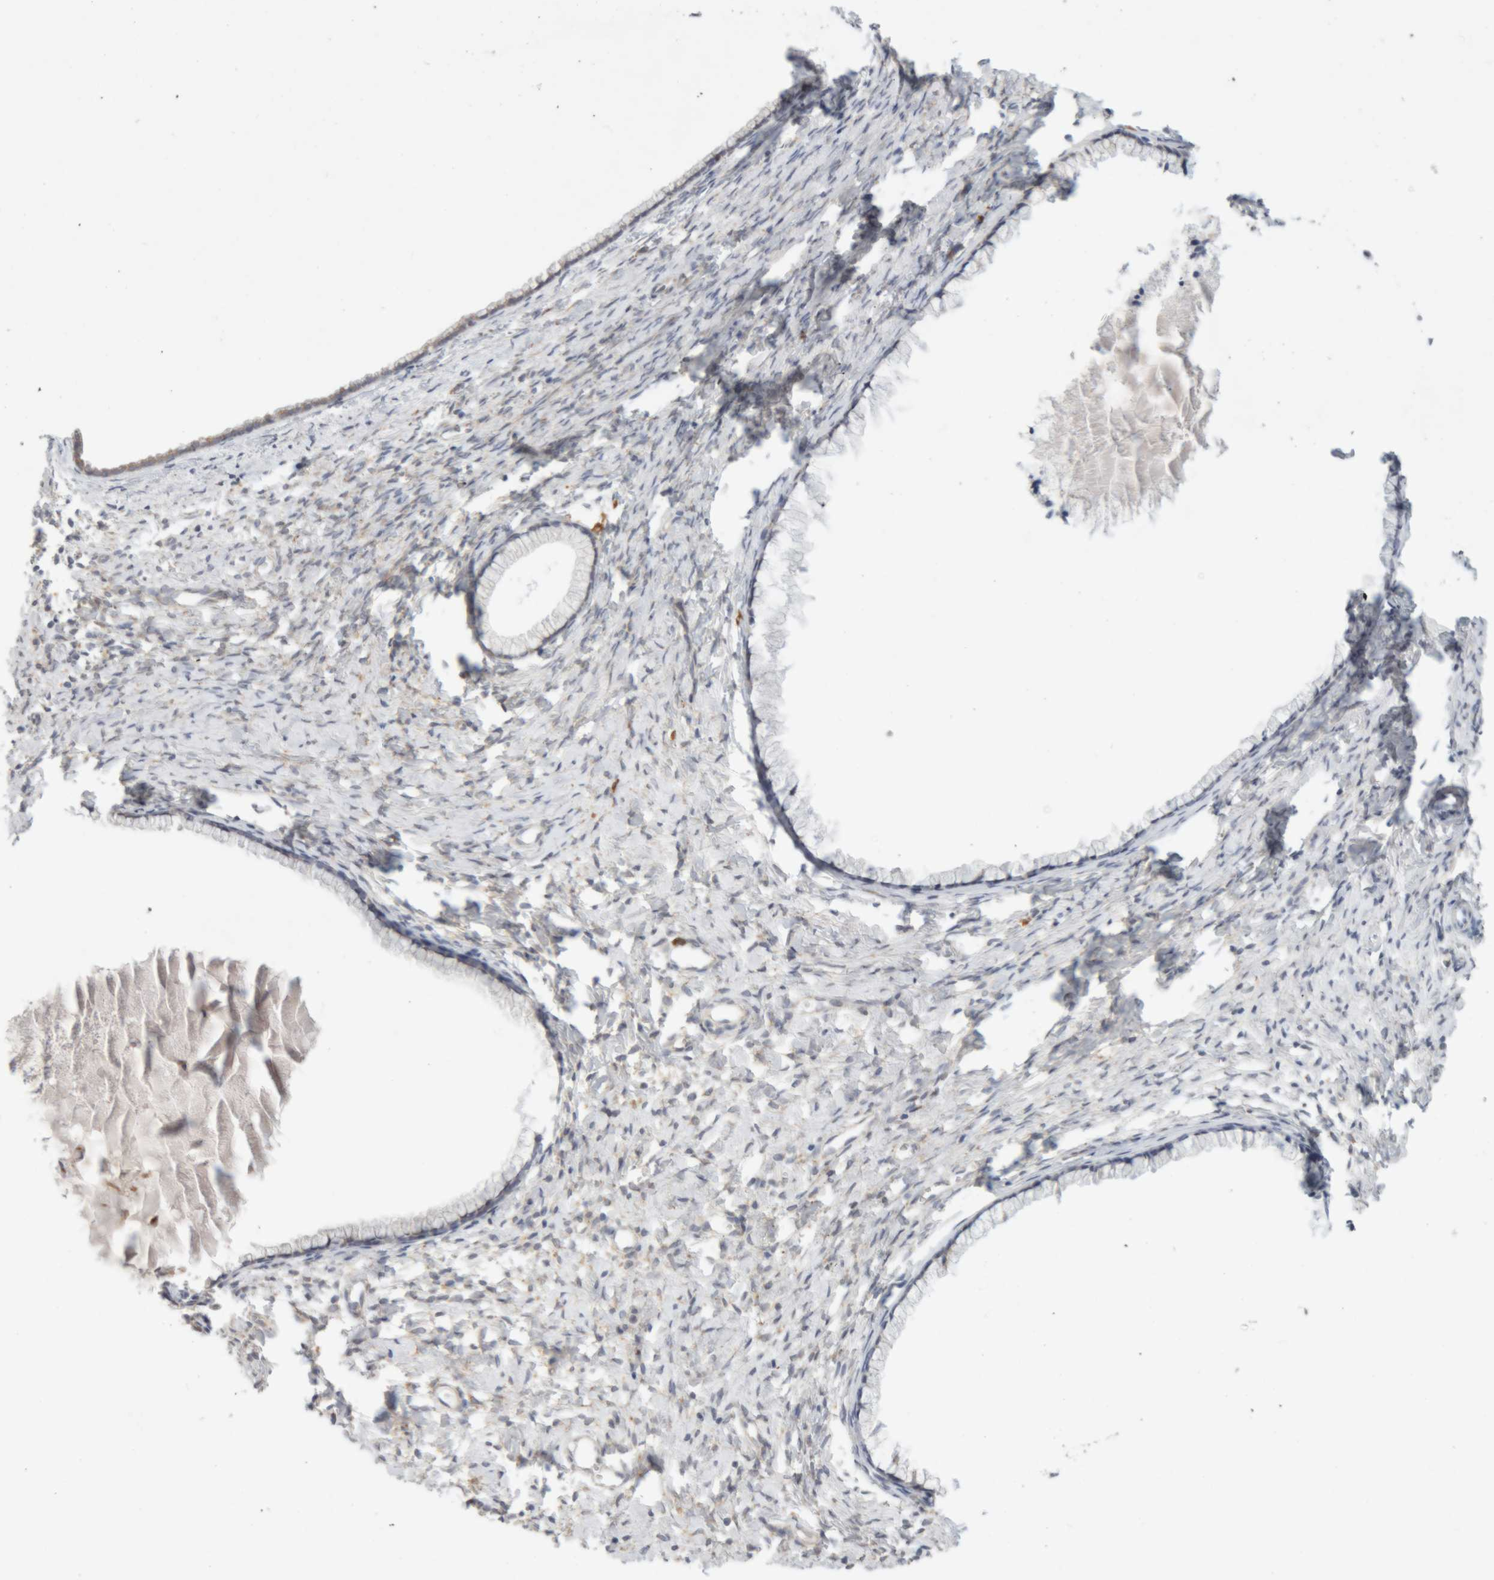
{"staining": {"intensity": "moderate", "quantity": "25%-75%", "location": "cytoplasmic/membranous"}, "tissue": "cervix", "cell_type": "Glandular cells", "image_type": "normal", "snomed": [{"axis": "morphology", "description": "Normal tissue, NOS"}, {"axis": "topography", "description": "Cervix"}], "caption": "Glandular cells reveal medium levels of moderate cytoplasmic/membranous staining in about 25%-75% of cells in normal human cervix.", "gene": "RPN2", "patient": {"sex": "female", "age": 75}}